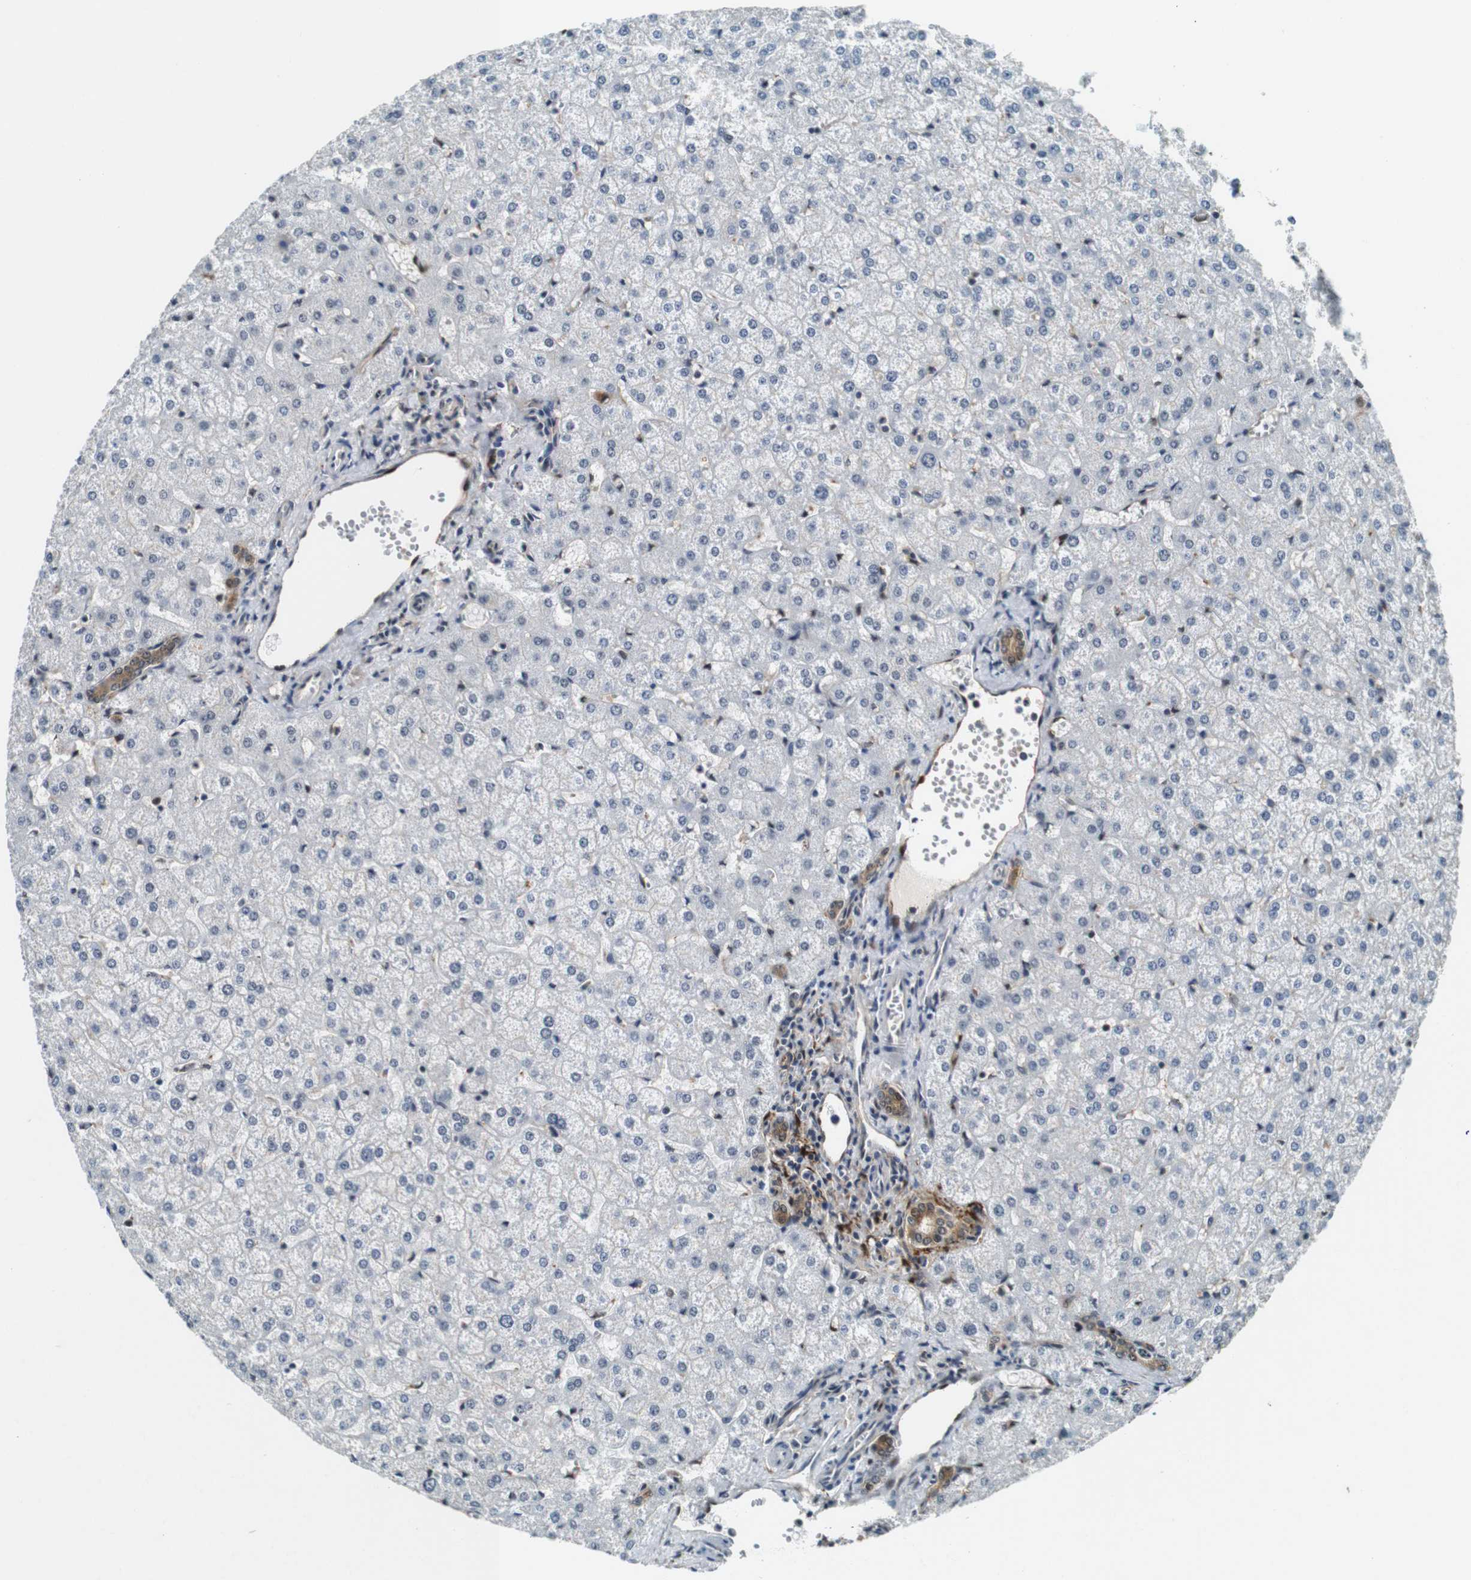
{"staining": {"intensity": "moderate", "quantity": ">75%", "location": "cytoplasmic/membranous"}, "tissue": "liver", "cell_type": "Cholangiocytes", "image_type": "normal", "snomed": [{"axis": "morphology", "description": "Normal tissue, NOS"}, {"axis": "topography", "description": "Liver"}], "caption": "The micrograph shows immunohistochemical staining of normal liver. There is moderate cytoplasmic/membranous staining is appreciated in about >75% of cholangiocytes. The staining was performed using DAB, with brown indicating positive protein expression. Nuclei are stained blue with hematoxylin.", "gene": "LXN", "patient": {"sex": "female", "age": 32}}